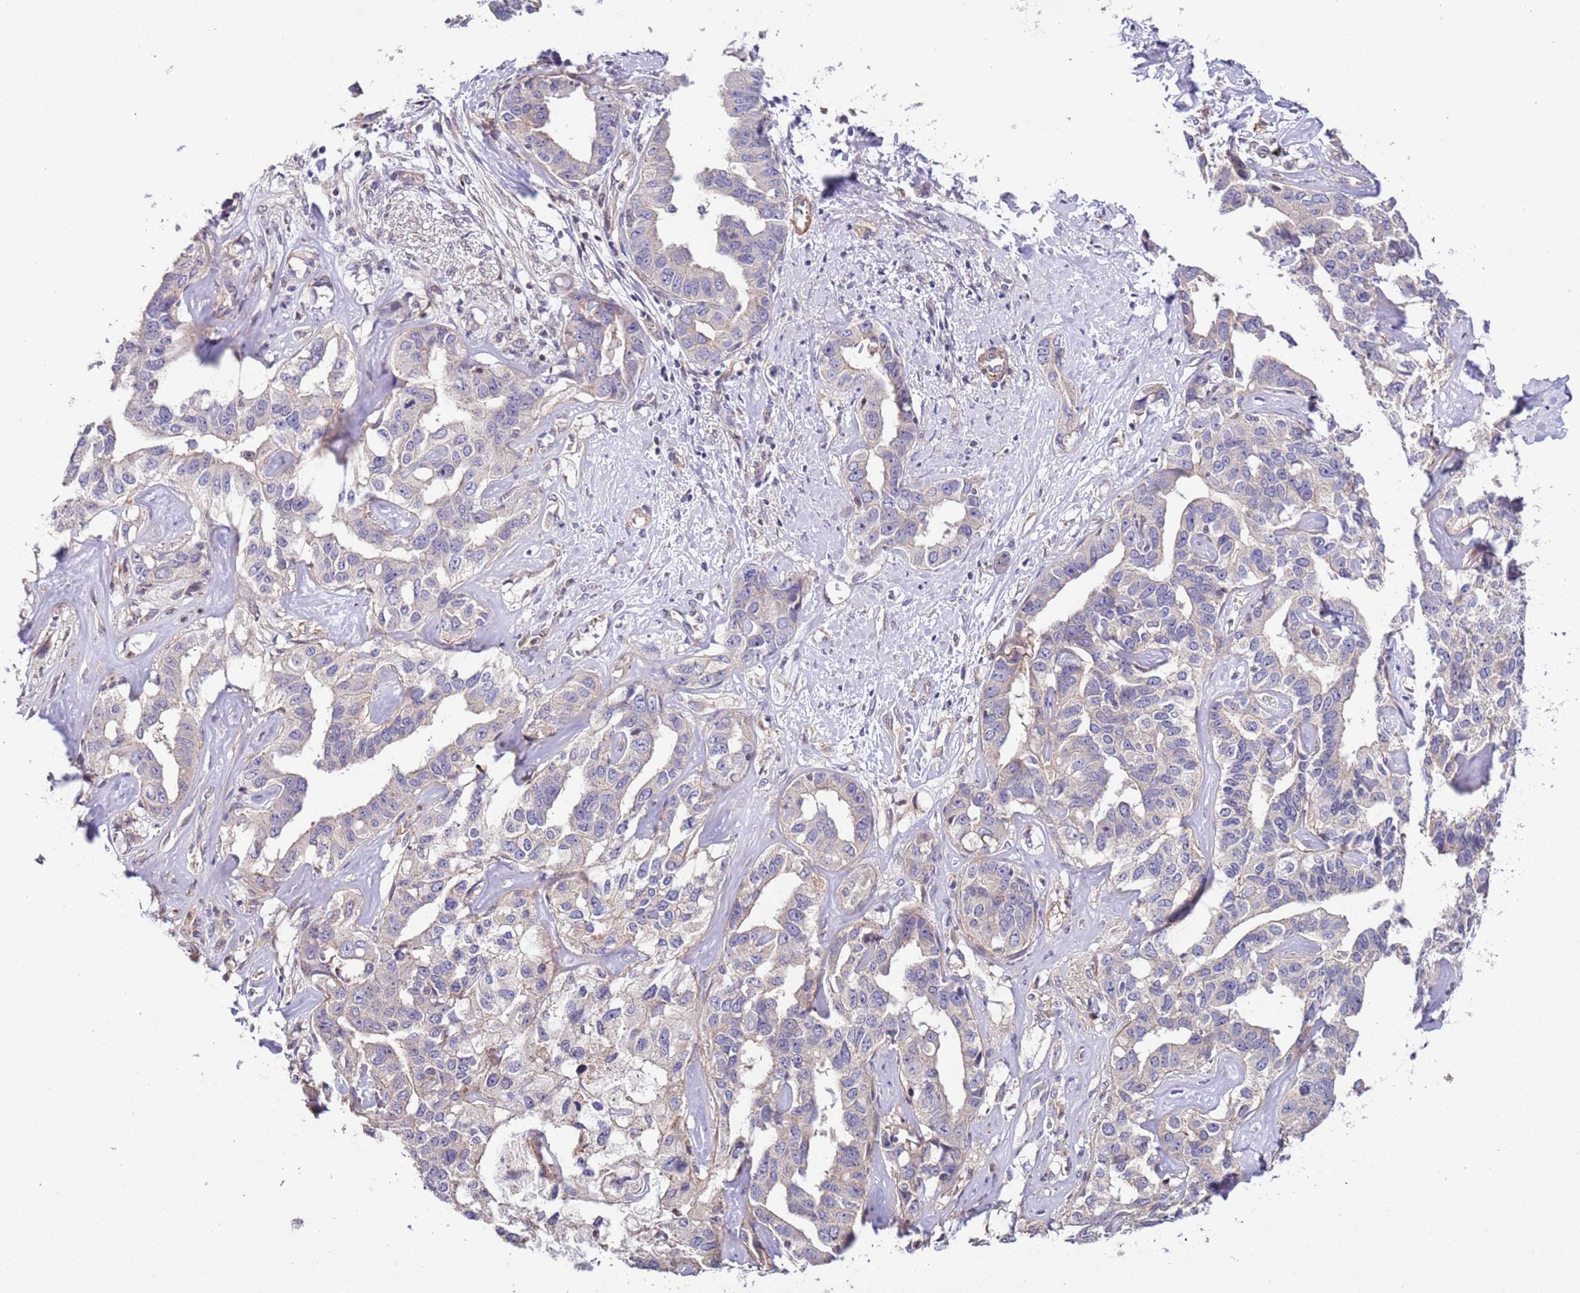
{"staining": {"intensity": "negative", "quantity": "none", "location": "none"}, "tissue": "liver cancer", "cell_type": "Tumor cells", "image_type": "cancer", "snomed": [{"axis": "morphology", "description": "Cholangiocarcinoma"}, {"axis": "topography", "description": "Liver"}], "caption": "Histopathology image shows no protein staining in tumor cells of cholangiocarcinoma (liver) tissue.", "gene": "LAMB4", "patient": {"sex": "male", "age": 59}}